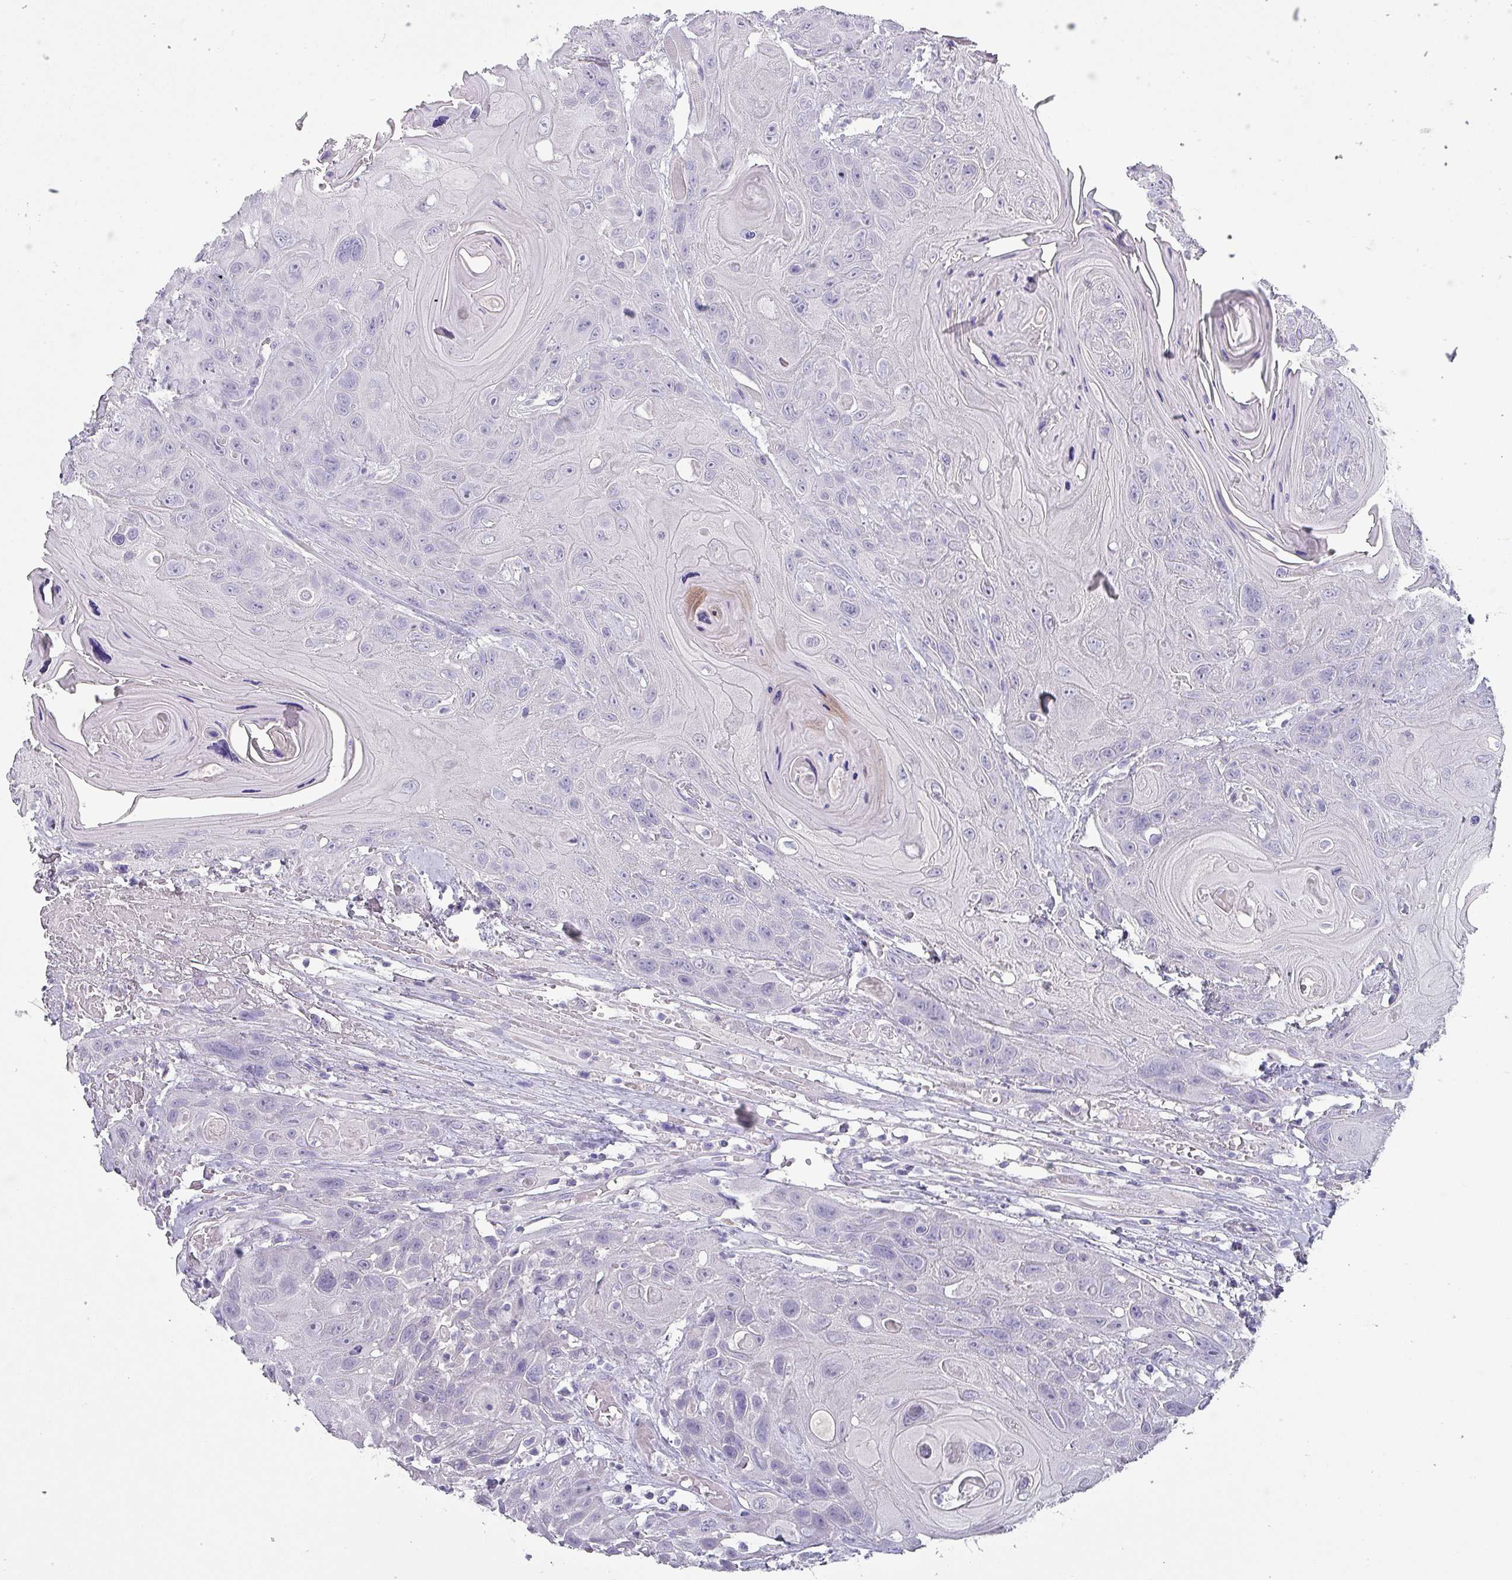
{"staining": {"intensity": "negative", "quantity": "none", "location": "none"}, "tissue": "head and neck cancer", "cell_type": "Tumor cells", "image_type": "cancer", "snomed": [{"axis": "morphology", "description": "Squamous cell carcinoma, NOS"}, {"axis": "topography", "description": "Head-Neck"}], "caption": "DAB immunohistochemical staining of human head and neck cancer (squamous cell carcinoma) displays no significant positivity in tumor cells.", "gene": "INS-IGF2", "patient": {"sex": "female", "age": 59}}